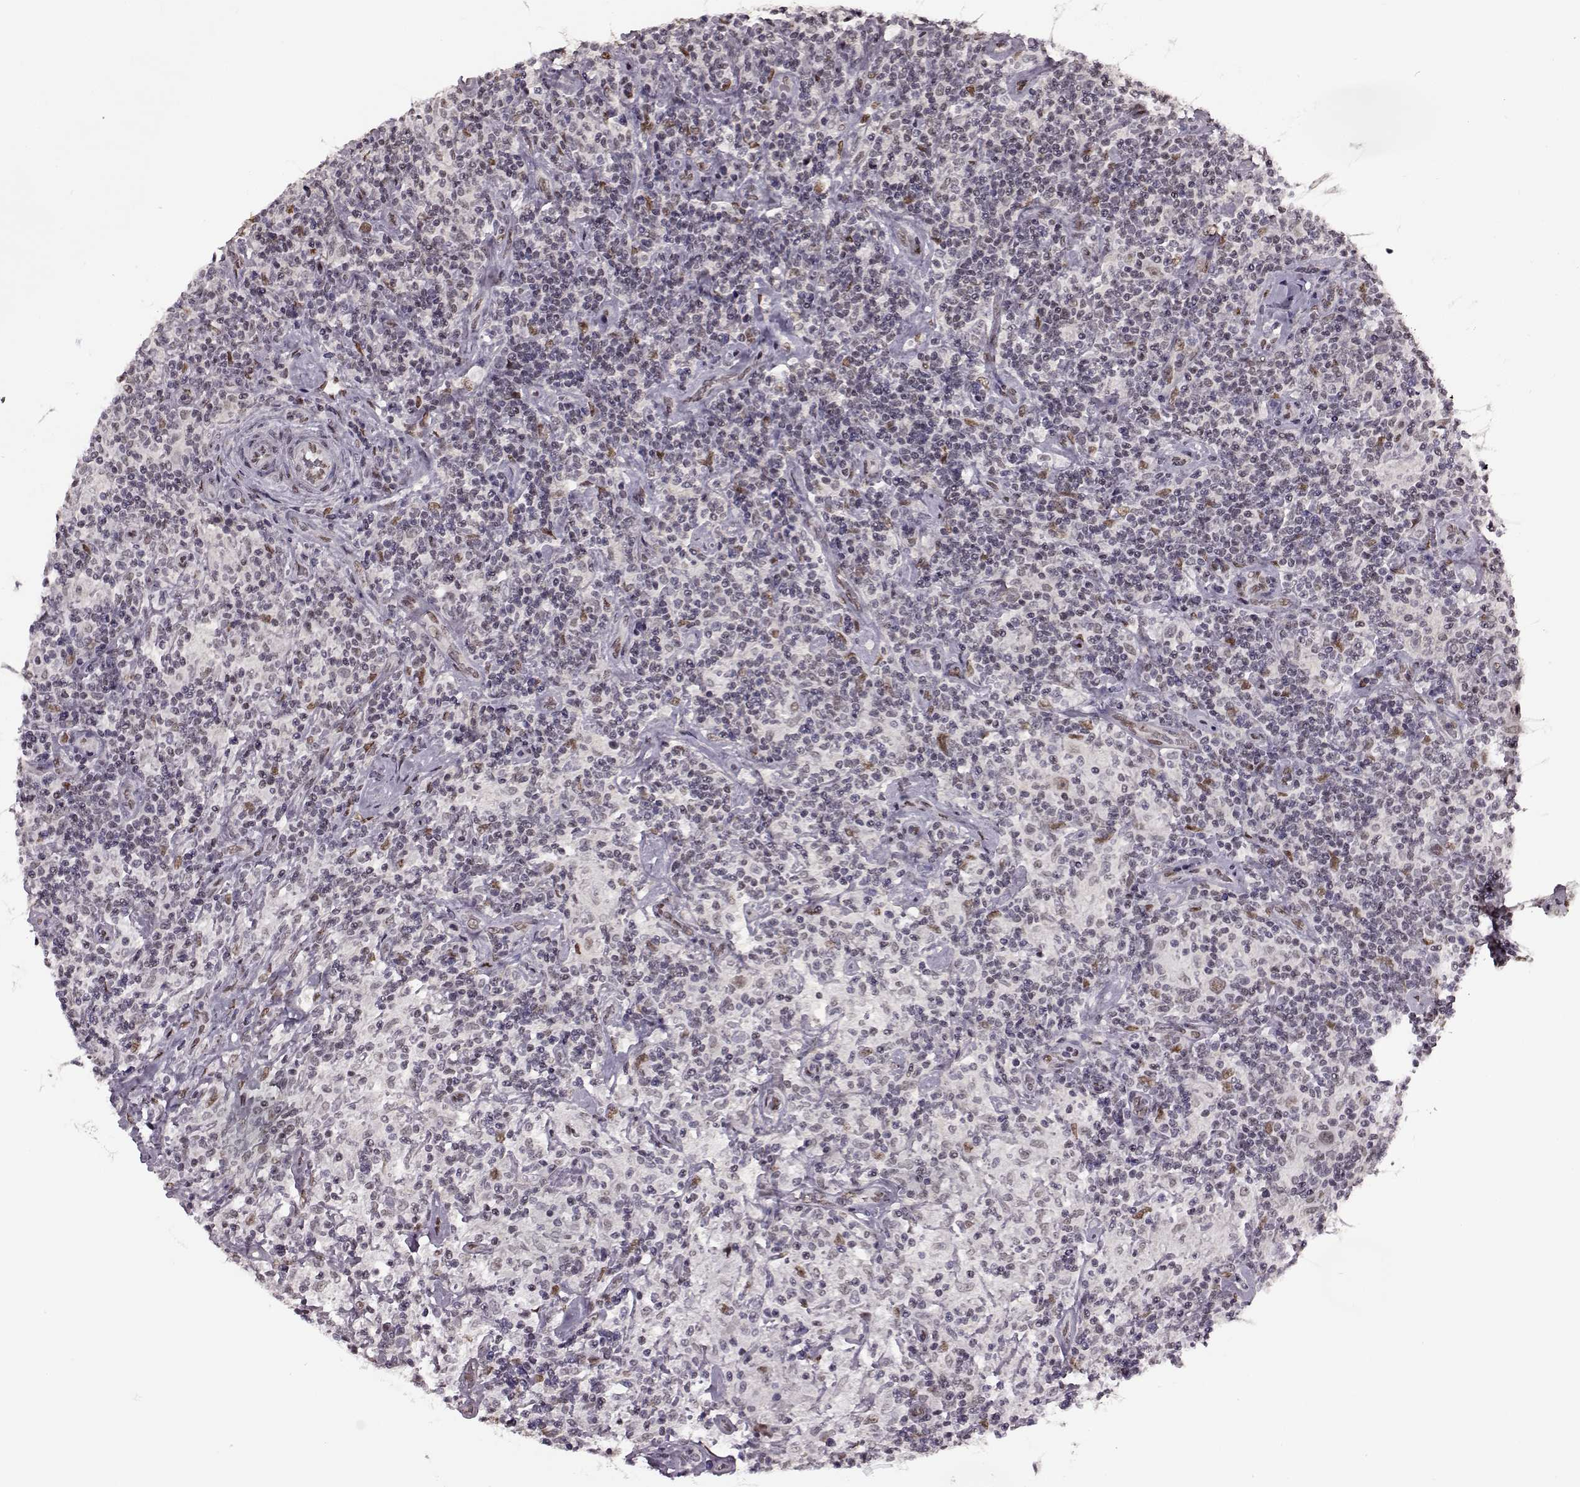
{"staining": {"intensity": "negative", "quantity": "none", "location": "none"}, "tissue": "lymphoma", "cell_type": "Tumor cells", "image_type": "cancer", "snomed": [{"axis": "morphology", "description": "Hodgkin's disease, NOS"}, {"axis": "topography", "description": "Lymph node"}], "caption": "High power microscopy histopathology image of an immunohistochemistry image of Hodgkin's disease, revealing no significant staining in tumor cells. Brightfield microscopy of immunohistochemistry (IHC) stained with DAB (3,3'-diaminobenzidine) (brown) and hematoxylin (blue), captured at high magnification.", "gene": "FTO", "patient": {"sex": "male", "age": 70}}